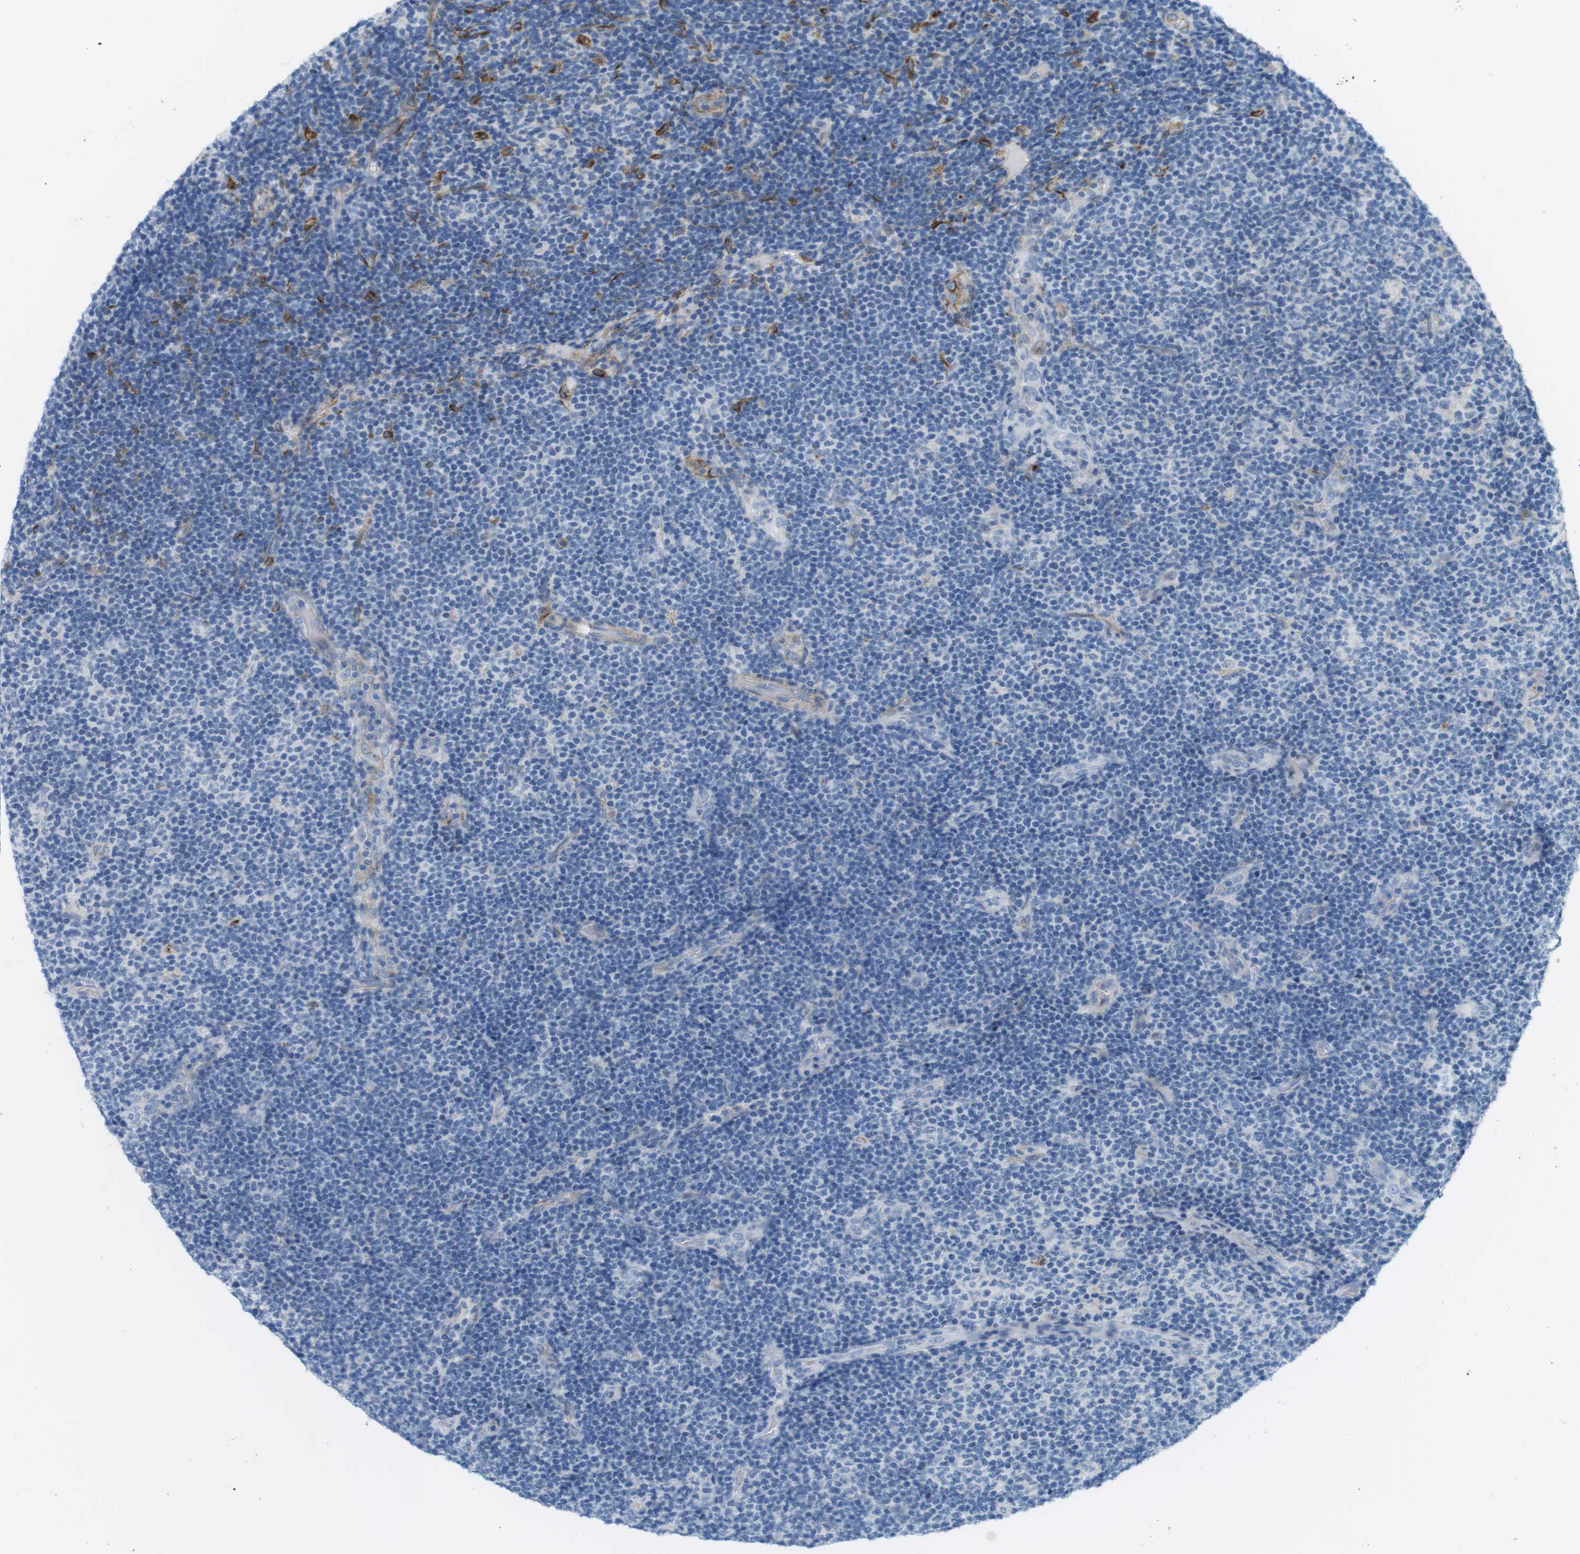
{"staining": {"intensity": "negative", "quantity": "none", "location": "none"}, "tissue": "lymphoma", "cell_type": "Tumor cells", "image_type": "cancer", "snomed": [{"axis": "morphology", "description": "Malignant lymphoma, non-Hodgkin's type, Low grade"}, {"axis": "topography", "description": "Lymph node"}], "caption": "Immunohistochemistry (IHC) image of lymphoma stained for a protein (brown), which shows no positivity in tumor cells.", "gene": "MYH9", "patient": {"sex": "male", "age": 83}}